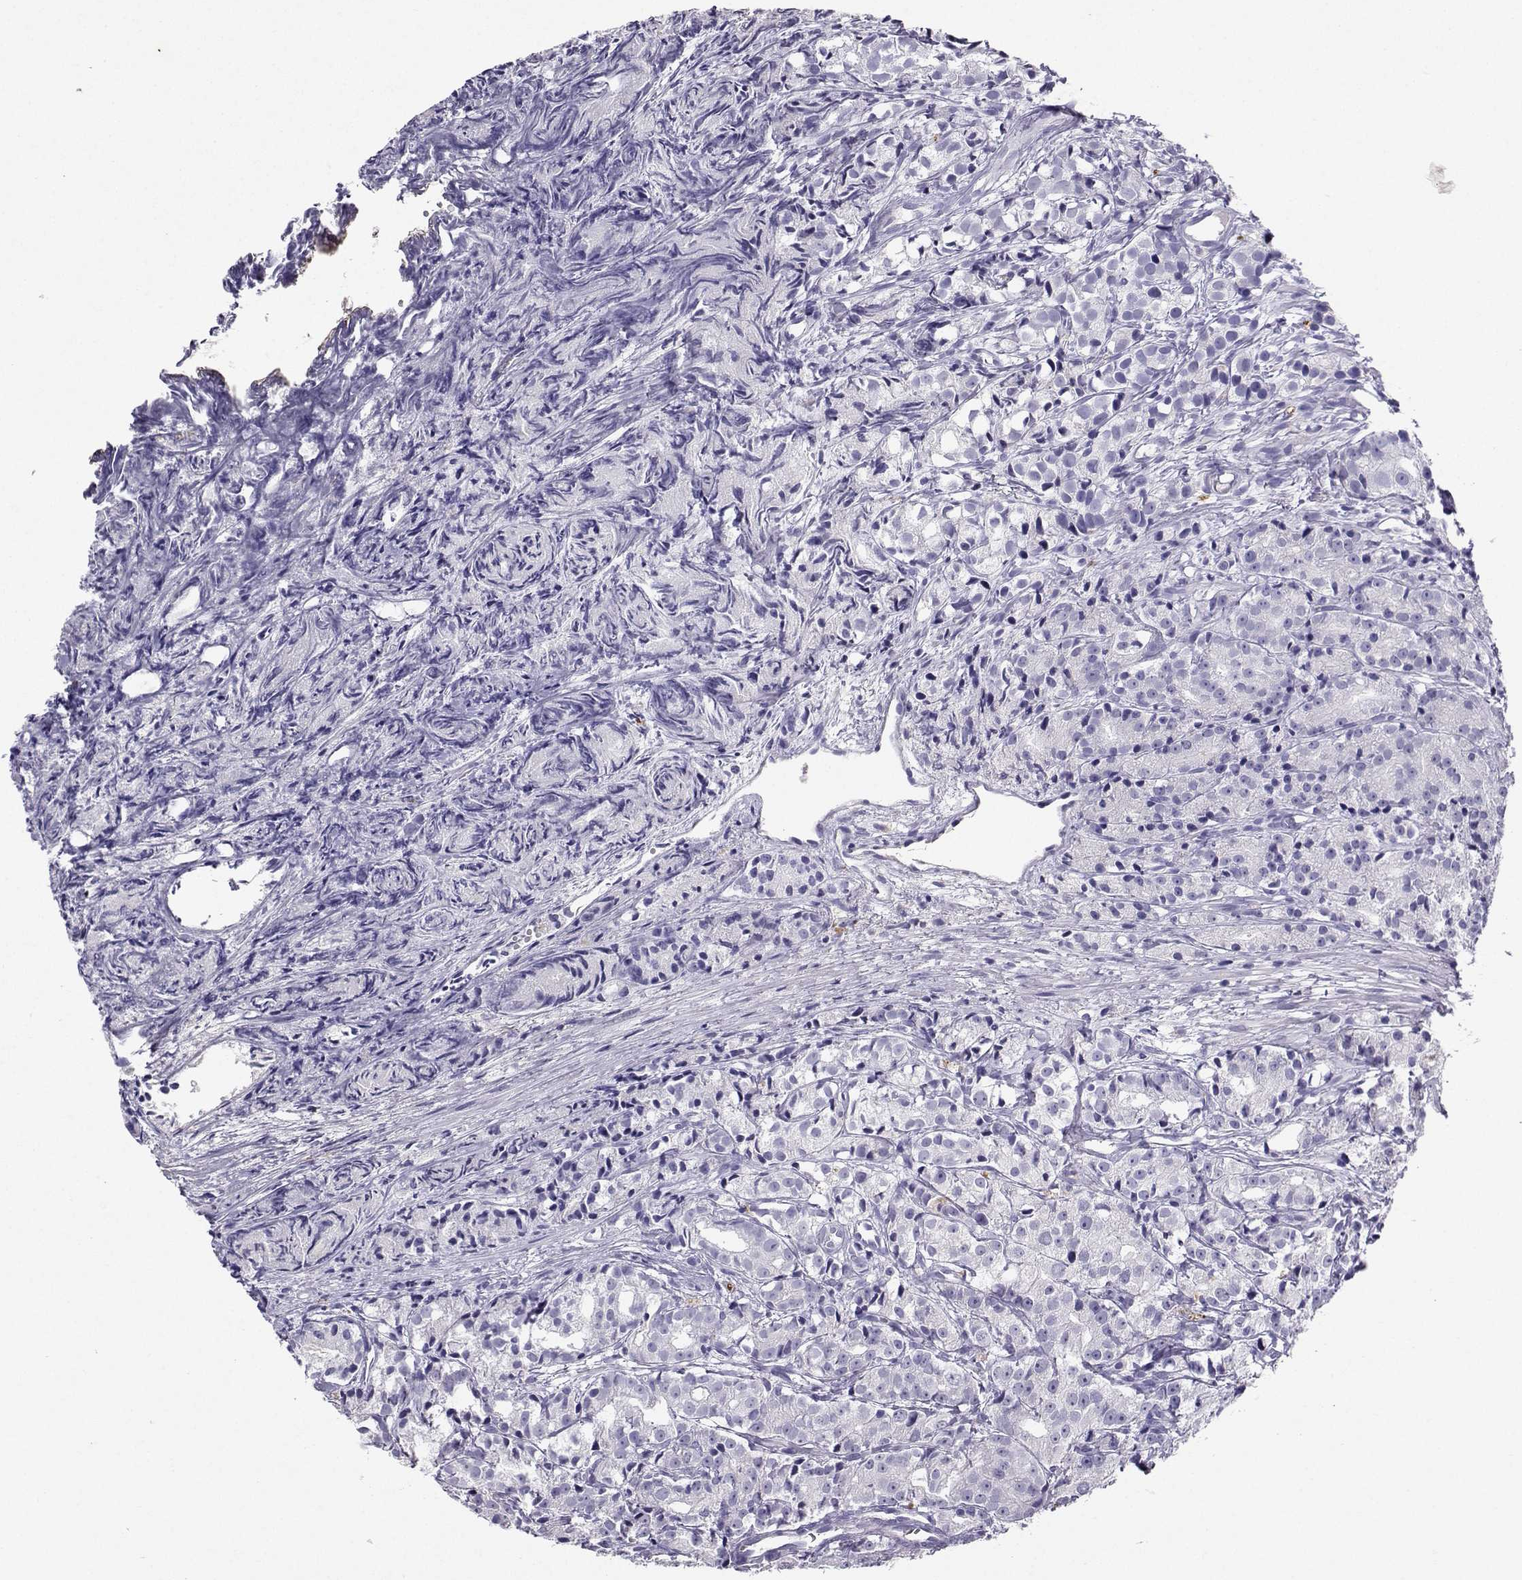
{"staining": {"intensity": "negative", "quantity": "none", "location": "none"}, "tissue": "prostate cancer", "cell_type": "Tumor cells", "image_type": "cancer", "snomed": [{"axis": "morphology", "description": "Adenocarcinoma, Medium grade"}, {"axis": "topography", "description": "Prostate"}], "caption": "High power microscopy micrograph of an immunohistochemistry (IHC) micrograph of prostate medium-grade adenocarcinoma, revealing no significant staining in tumor cells. (Immunohistochemistry (ihc), brightfield microscopy, high magnification).", "gene": "GRIK4", "patient": {"sex": "male", "age": 74}}